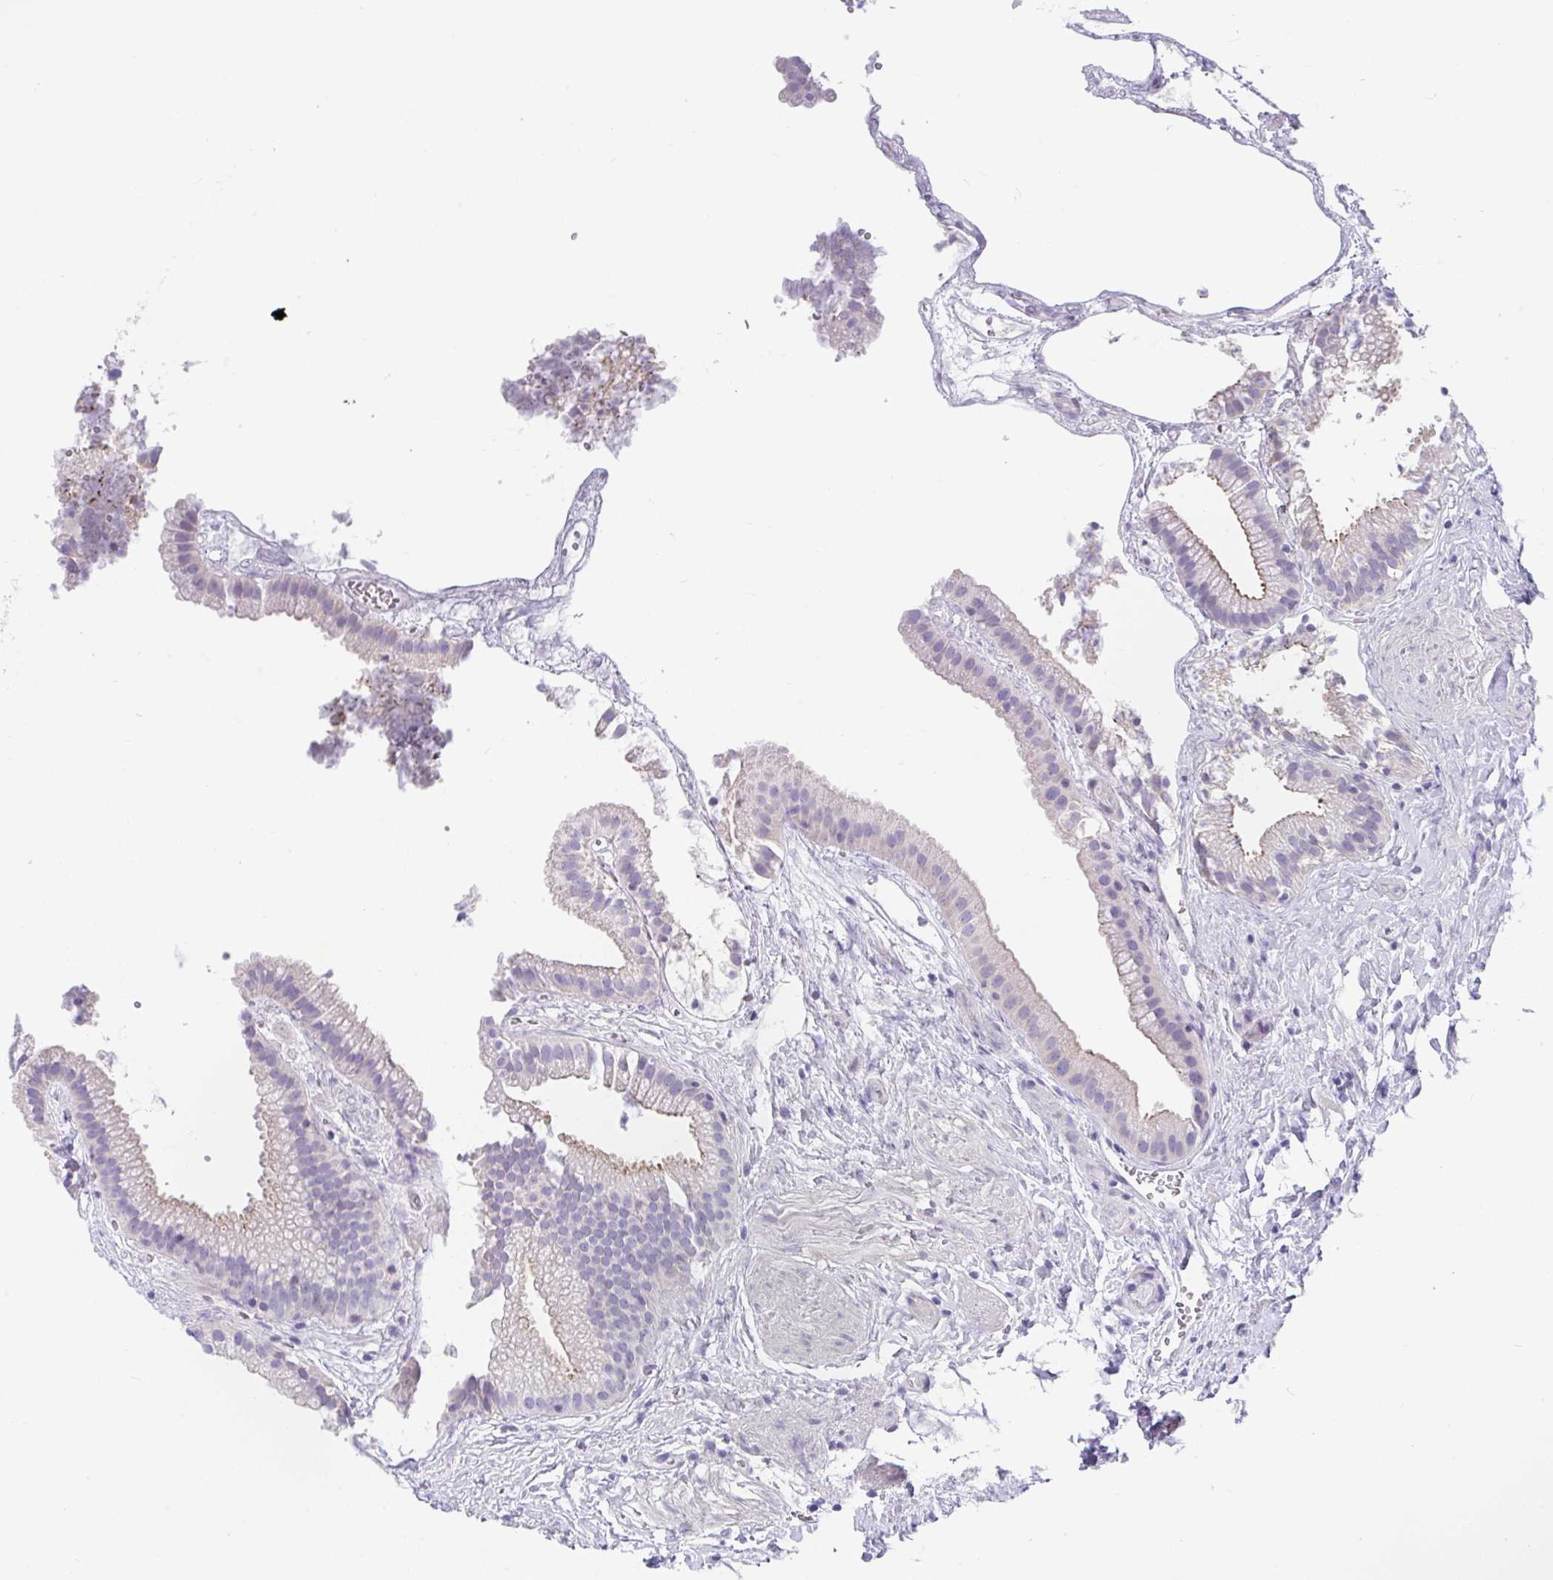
{"staining": {"intensity": "negative", "quantity": "none", "location": "none"}, "tissue": "gallbladder", "cell_type": "Glandular cells", "image_type": "normal", "snomed": [{"axis": "morphology", "description": "Normal tissue, NOS"}, {"axis": "topography", "description": "Gallbladder"}], "caption": "Protein analysis of normal gallbladder exhibits no significant staining in glandular cells.", "gene": "CCSAP", "patient": {"sex": "female", "age": 63}}